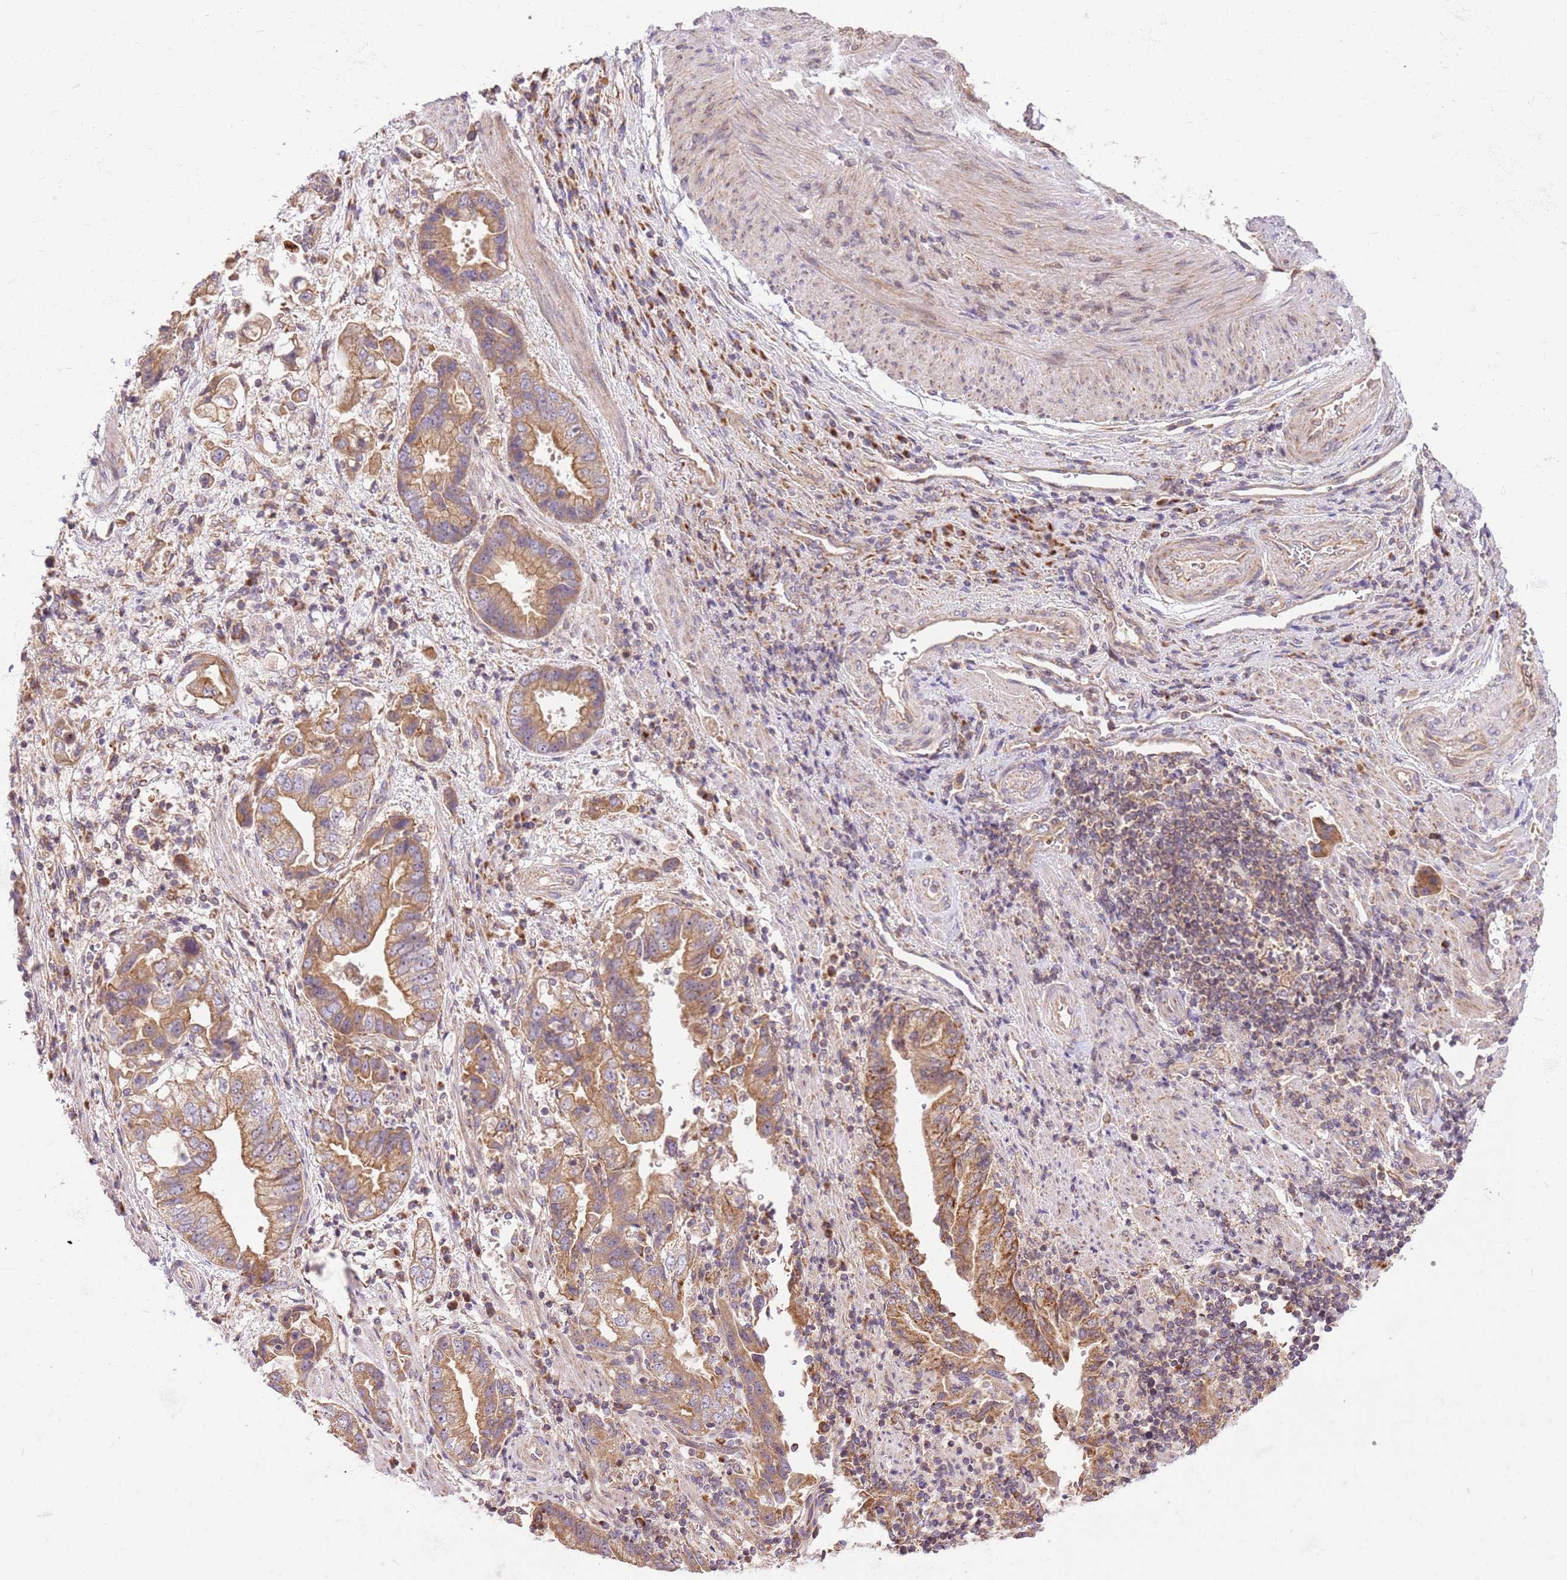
{"staining": {"intensity": "moderate", "quantity": ">75%", "location": "cytoplasmic/membranous"}, "tissue": "stomach cancer", "cell_type": "Tumor cells", "image_type": "cancer", "snomed": [{"axis": "morphology", "description": "Adenocarcinoma, NOS"}, {"axis": "topography", "description": "Stomach"}], "caption": "DAB immunohistochemical staining of human stomach cancer (adenocarcinoma) displays moderate cytoplasmic/membranous protein staining in approximately >75% of tumor cells.", "gene": "SPATA2L", "patient": {"sex": "male", "age": 62}}